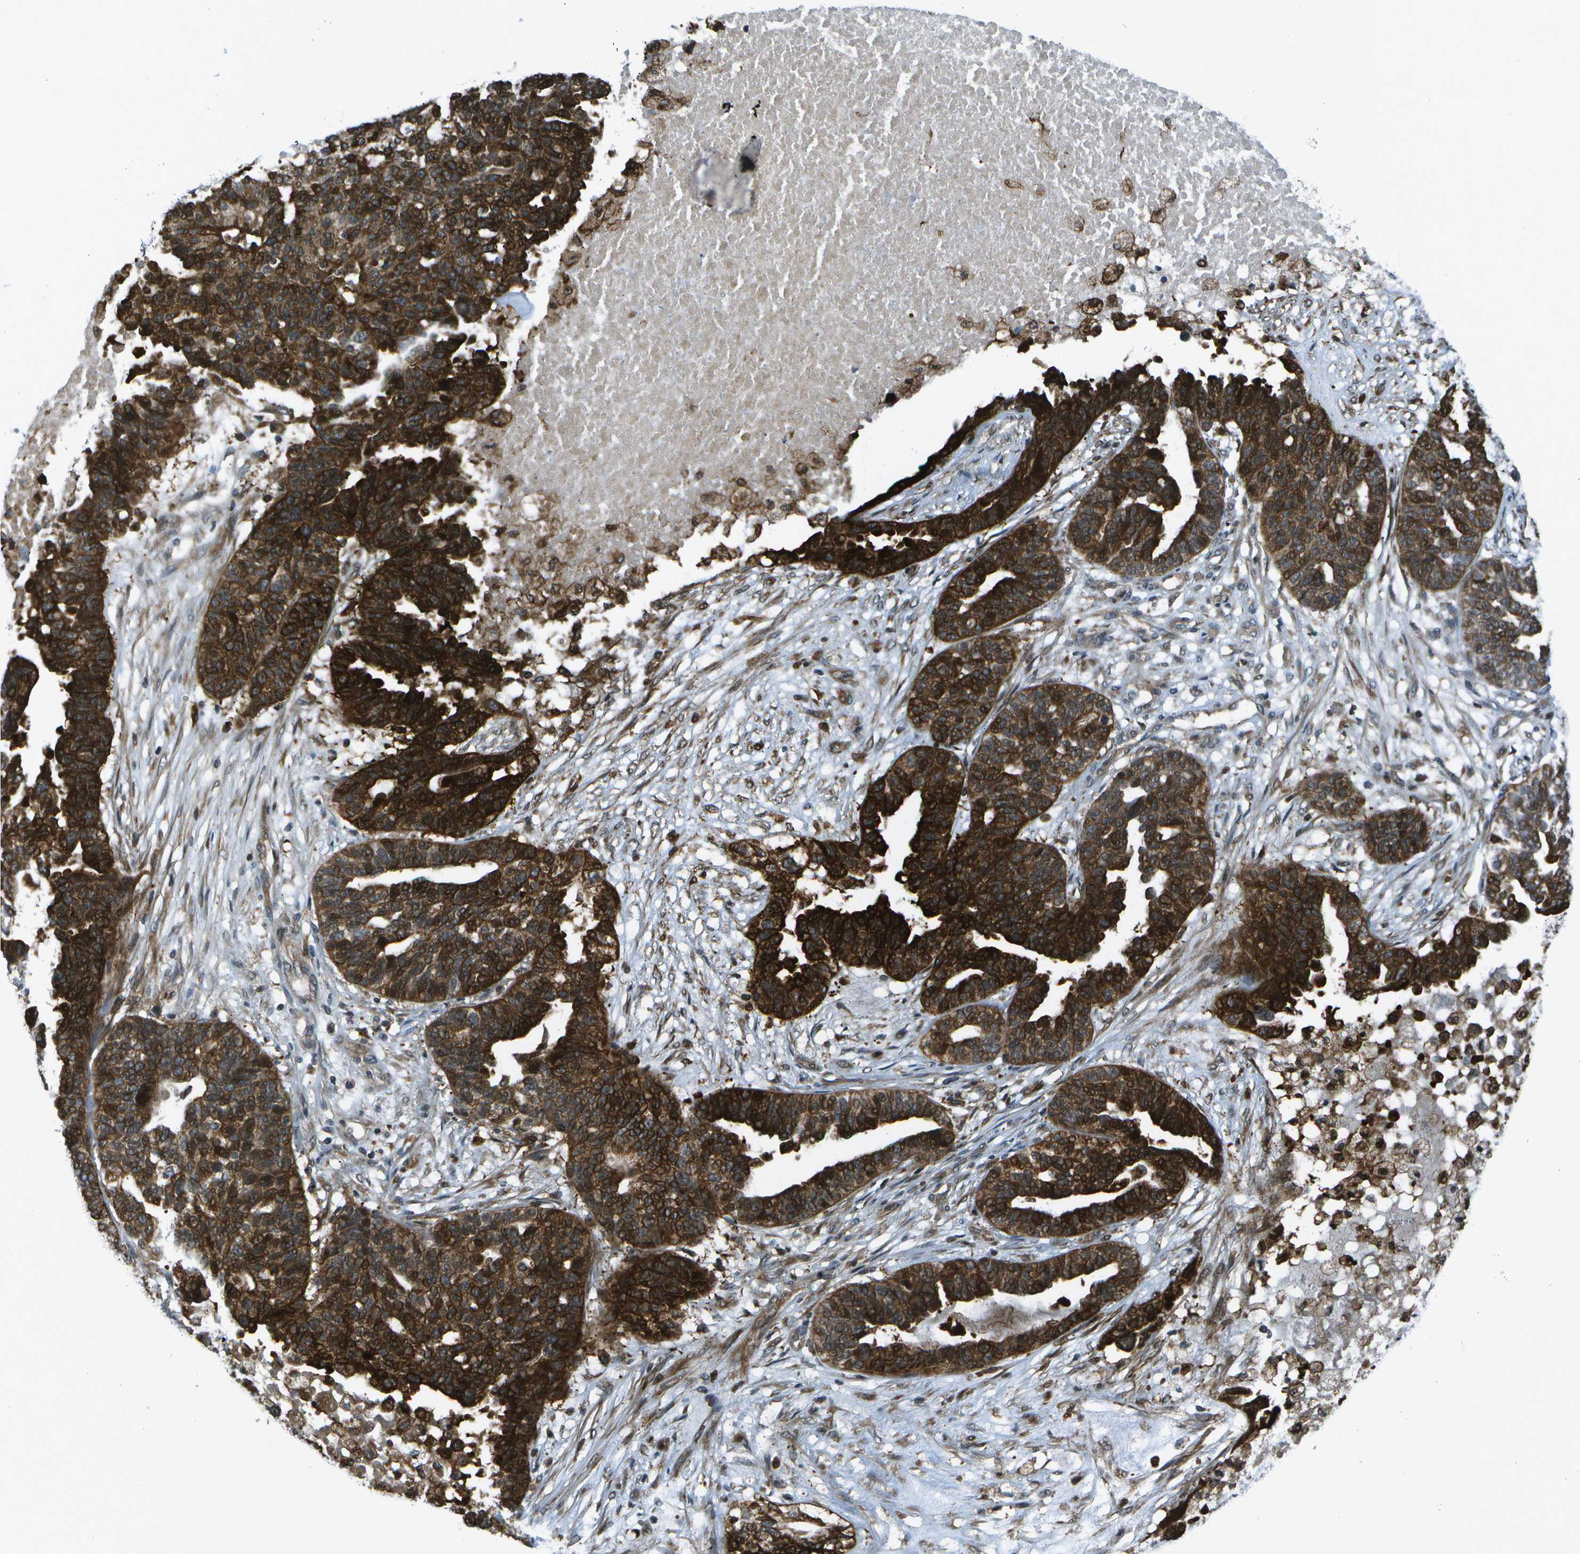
{"staining": {"intensity": "strong", "quantity": ">75%", "location": "cytoplasmic/membranous"}, "tissue": "ovarian cancer", "cell_type": "Tumor cells", "image_type": "cancer", "snomed": [{"axis": "morphology", "description": "Cystadenocarcinoma, serous, NOS"}, {"axis": "topography", "description": "Ovary"}], "caption": "A brown stain shows strong cytoplasmic/membranous expression of a protein in ovarian serous cystadenocarcinoma tumor cells.", "gene": "TMEM19", "patient": {"sex": "female", "age": 59}}